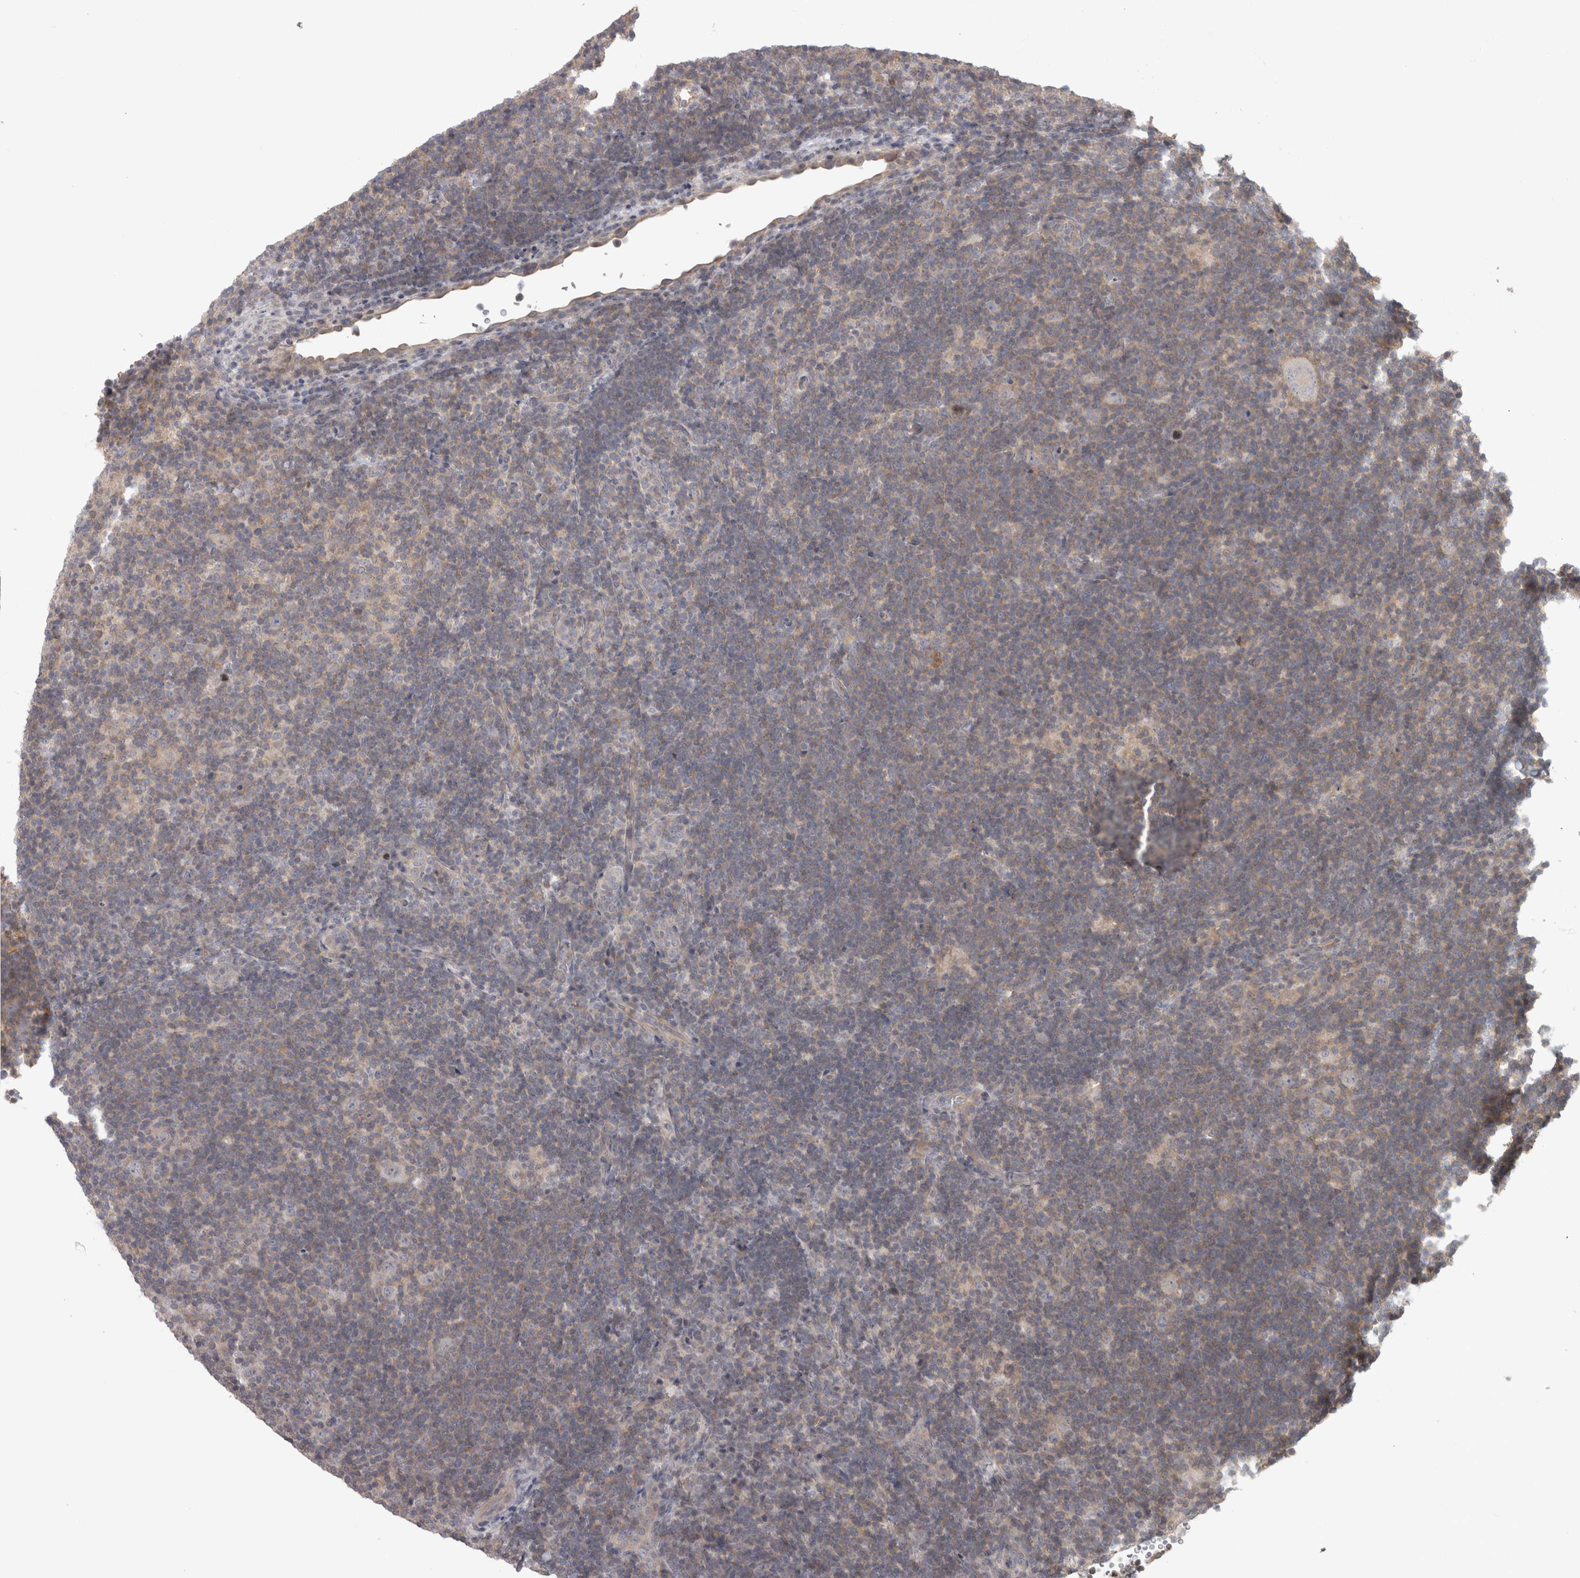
{"staining": {"intensity": "negative", "quantity": "none", "location": "none"}, "tissue": "lymphoma", "cell_type": "Tumor cells", "image_type": "cancer", "snomed": [{"axis": "morphology", "description": "Hodgkin's disease, NOS"}, {"axis": "topography", "description": "Lymph node"}], "caption": "An immunohistochemistry (IHC) image of lymphoma is shown. There is no staining in tumor cells of lymphoma. The staining was performed using DAB (3,3'-diaminobenzidine) to visualize the protein expression in brown, while the nuclei were stained in blue with hematoxylin (Magnification: 20x).", "gene": "PPP1R12B", "patient": {"sex": "female", "age": 57}}